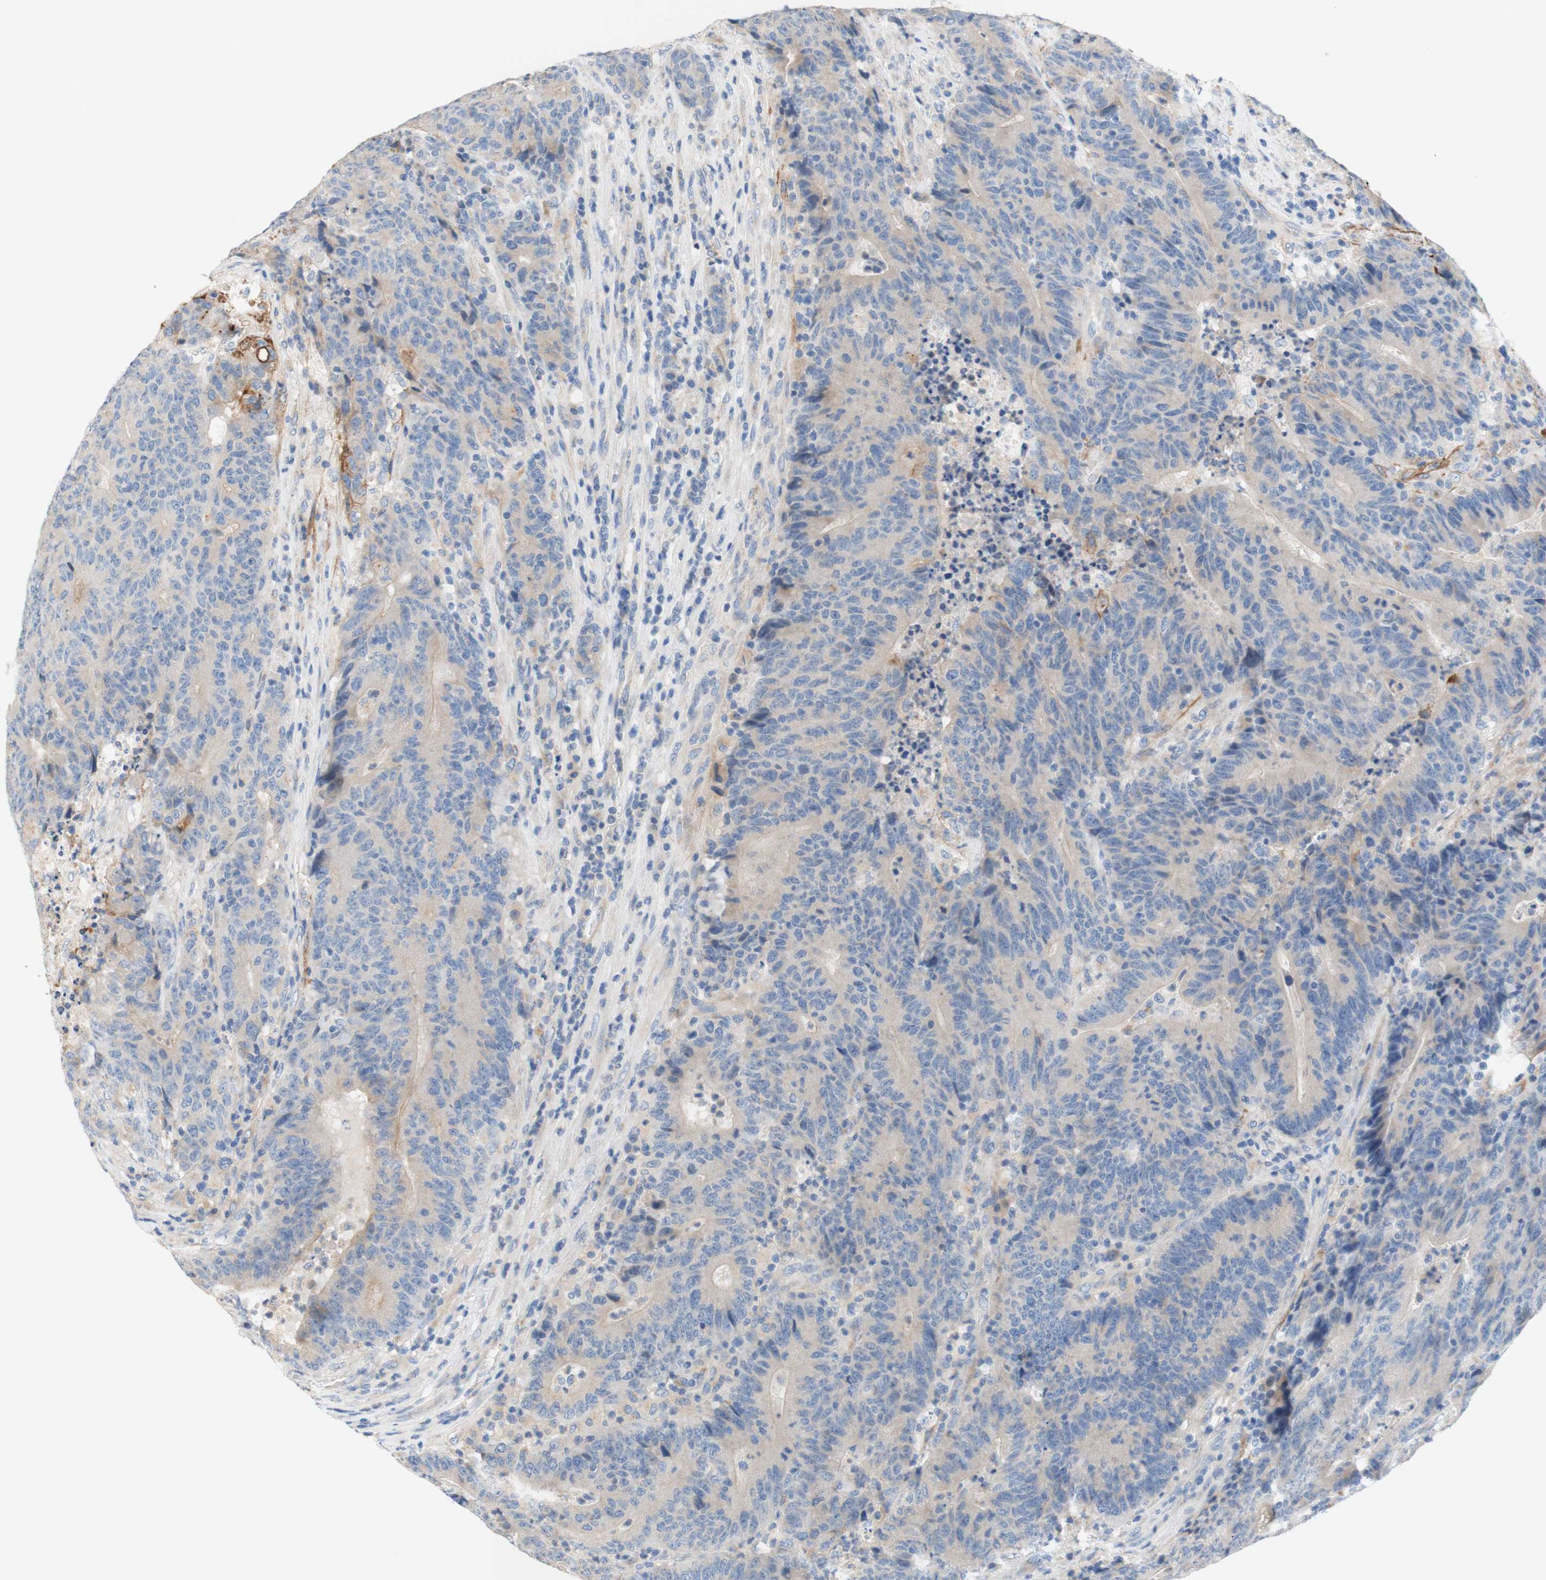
{"staining": {"intensity": "weak", "quantity": ">75%", "location": "cytoplasmic/membranous"}, "tissue": "colorectal cancer", "cell_type": "Tumor cells", "image_type": "cancer", "snomed": [{"axis": "morphology", "description": "Normal tissue, NOS"}, {"axis": "morphology", "description": "Adenocarcinoma, NOS"}, {"axis": "topography", "description": "Colon"}], "caption": "A micrograph showing weak cytoplasmic/membranous staining in approximately >75% of tumor cells in colorectal cancer, as visualized by brown immunohistochemical staining.", "gene": "F3", "patient": {"sex": "female", "age": 75}}